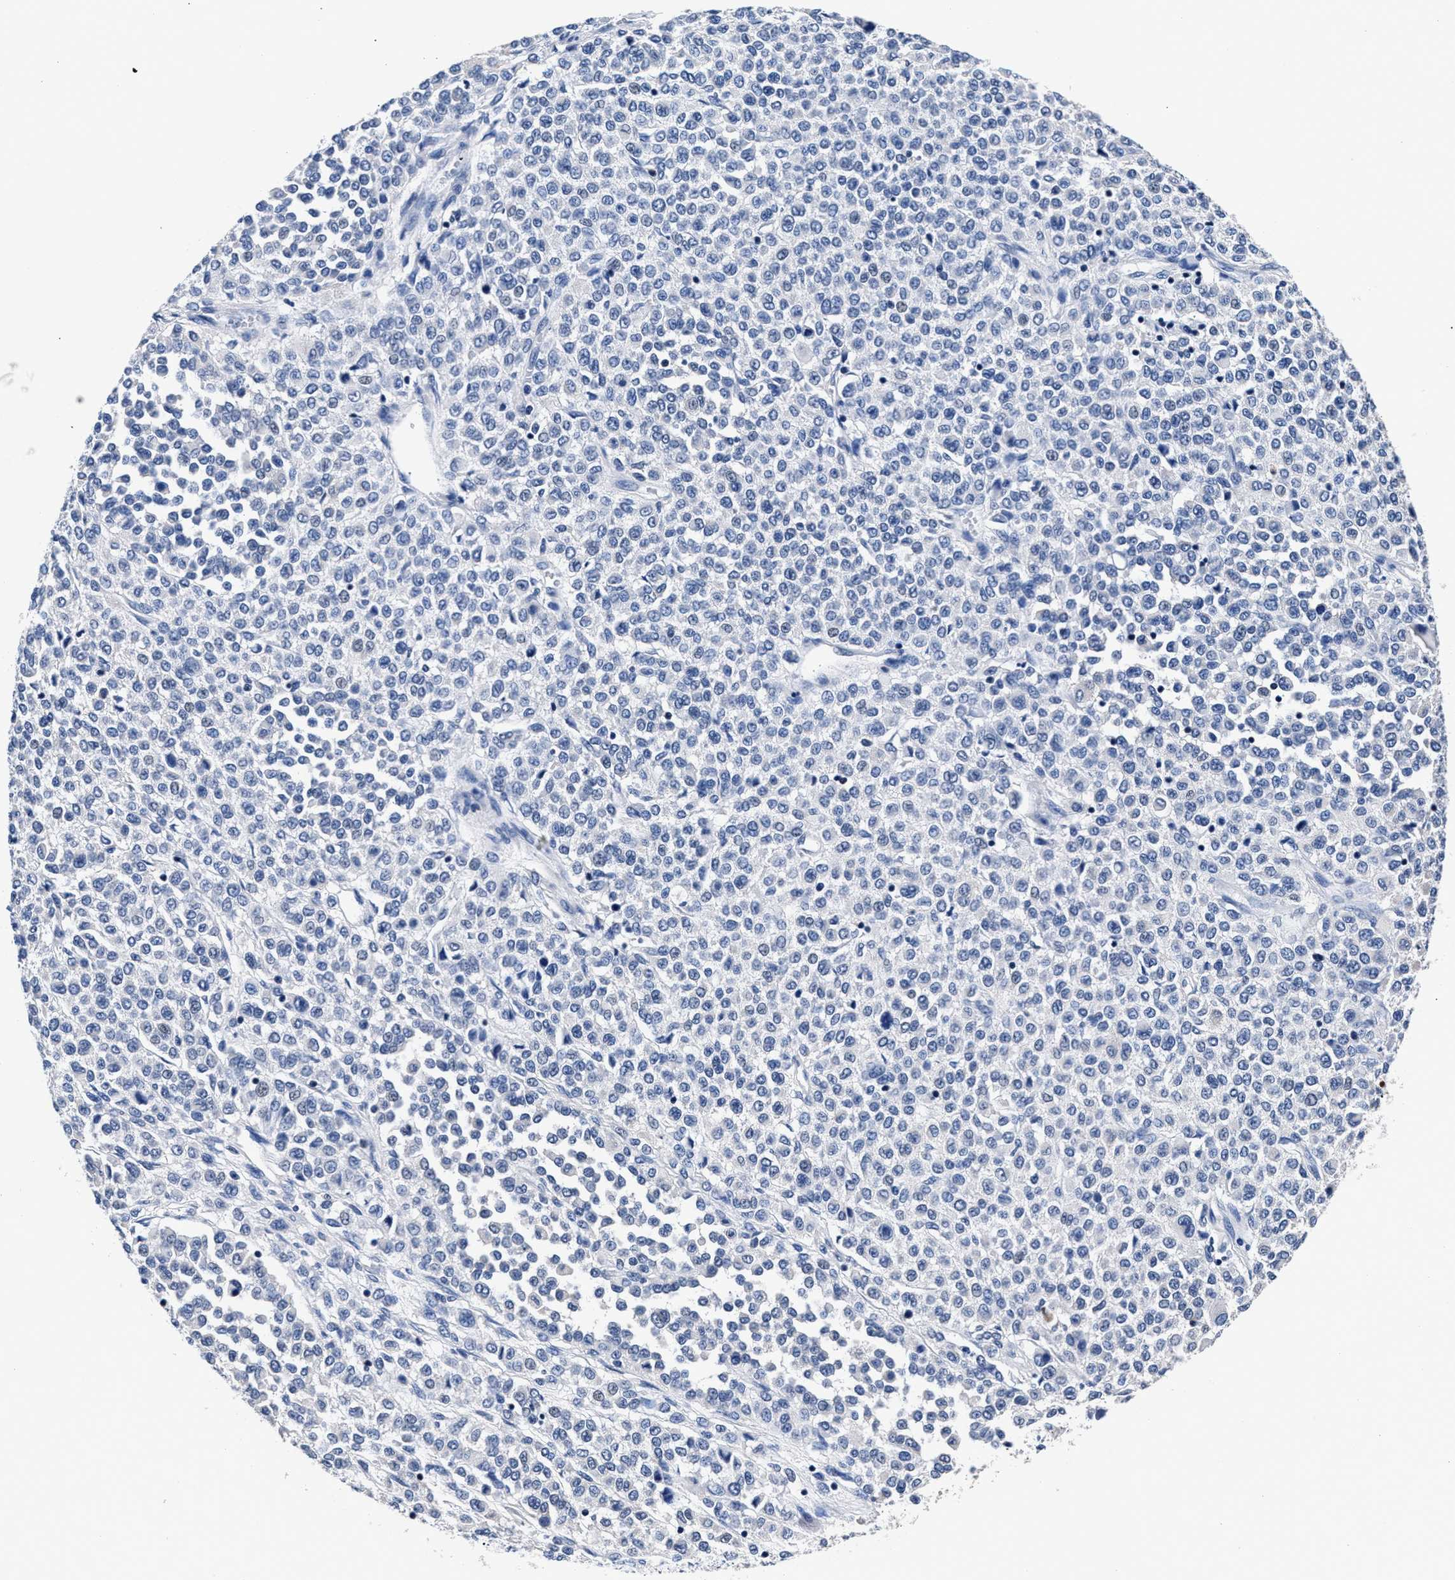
{"staining": {"intensity": "negative", "quantity": "none", "location": "none"}, "tissue": "melanoma", "cell_type": "Tumor cells", "image_type": "cancer", "snomed": [{"axis": "morphology", "description": "Malignant melanoma, Metastatic site"}, {"axis": "topography", "description": "Pancreas"}], "caption": "Protein analysis of malignant melanoma (metastatic site) exhibits no significant expression in tumor cells. (DAB (3,3'-diaminobenzidine) immunohistochemistry visualized using brightfield microscopy, high magnification).", "gene": "PHF24", "patient": {"sex": "female", "age": 30}}